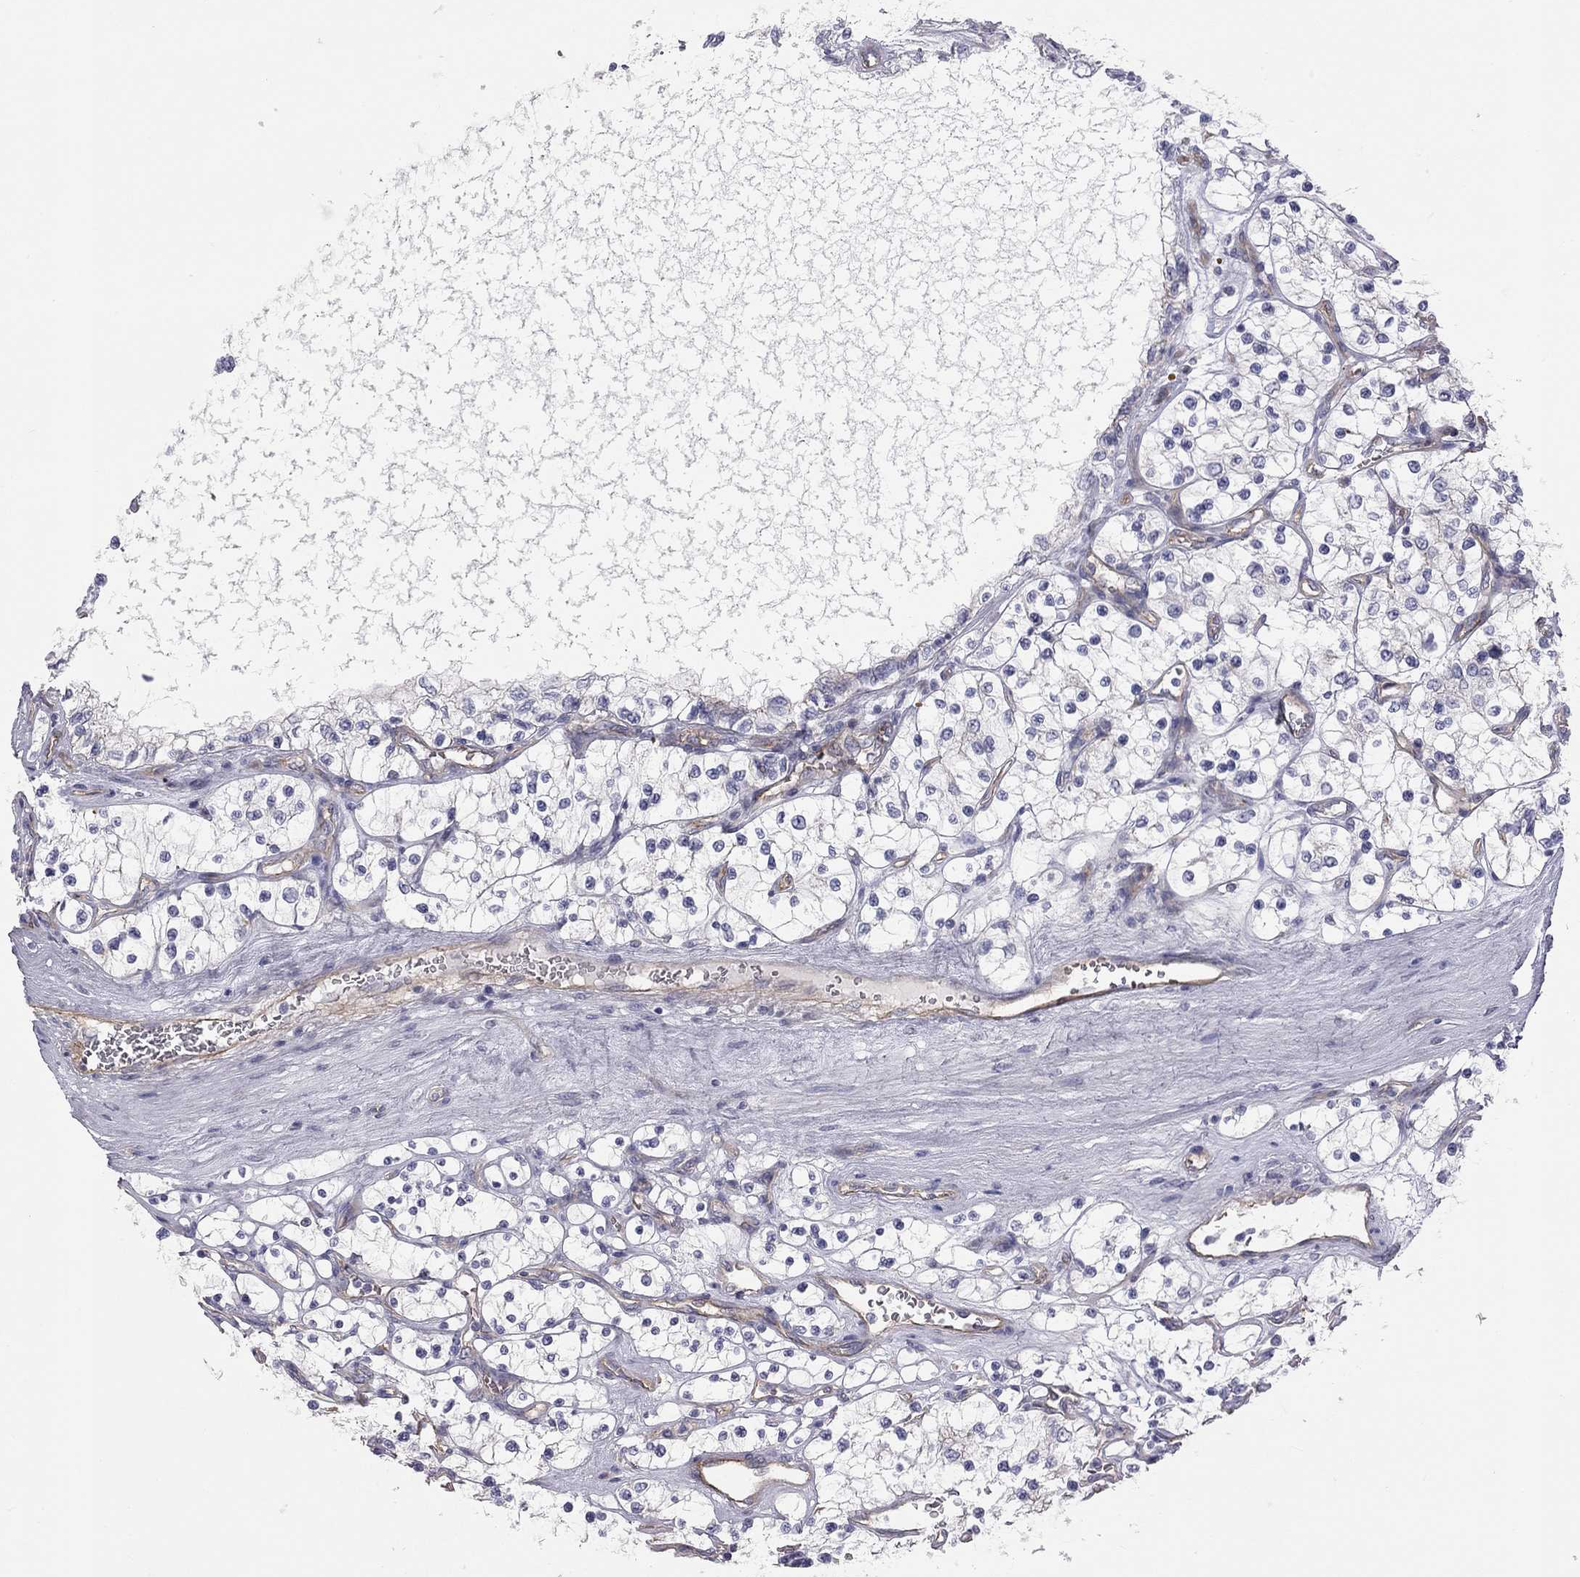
{"staining": {"intensity": "negative", "quantity": "none", "location": "none"}, "tissue": "renal cancer", "cell_type": "Tumor cells", "image_type": "cancer", "snomed": [{"axis": "morphology", "description": "Adenocarcinoma, NOS"}, {"axis": "topography", "description": "Kidney"}], "caption": "This image is of renal adenocarcinoma stained with immunohistochemistry (IHC) to label a protein in brown with the nuclei are counter-stained blue. There is no positivity in tumor cells. Nuclei are stained in blue.", "gene": "GPRC5B", "patient": {"sex": "female", "age": 69}}